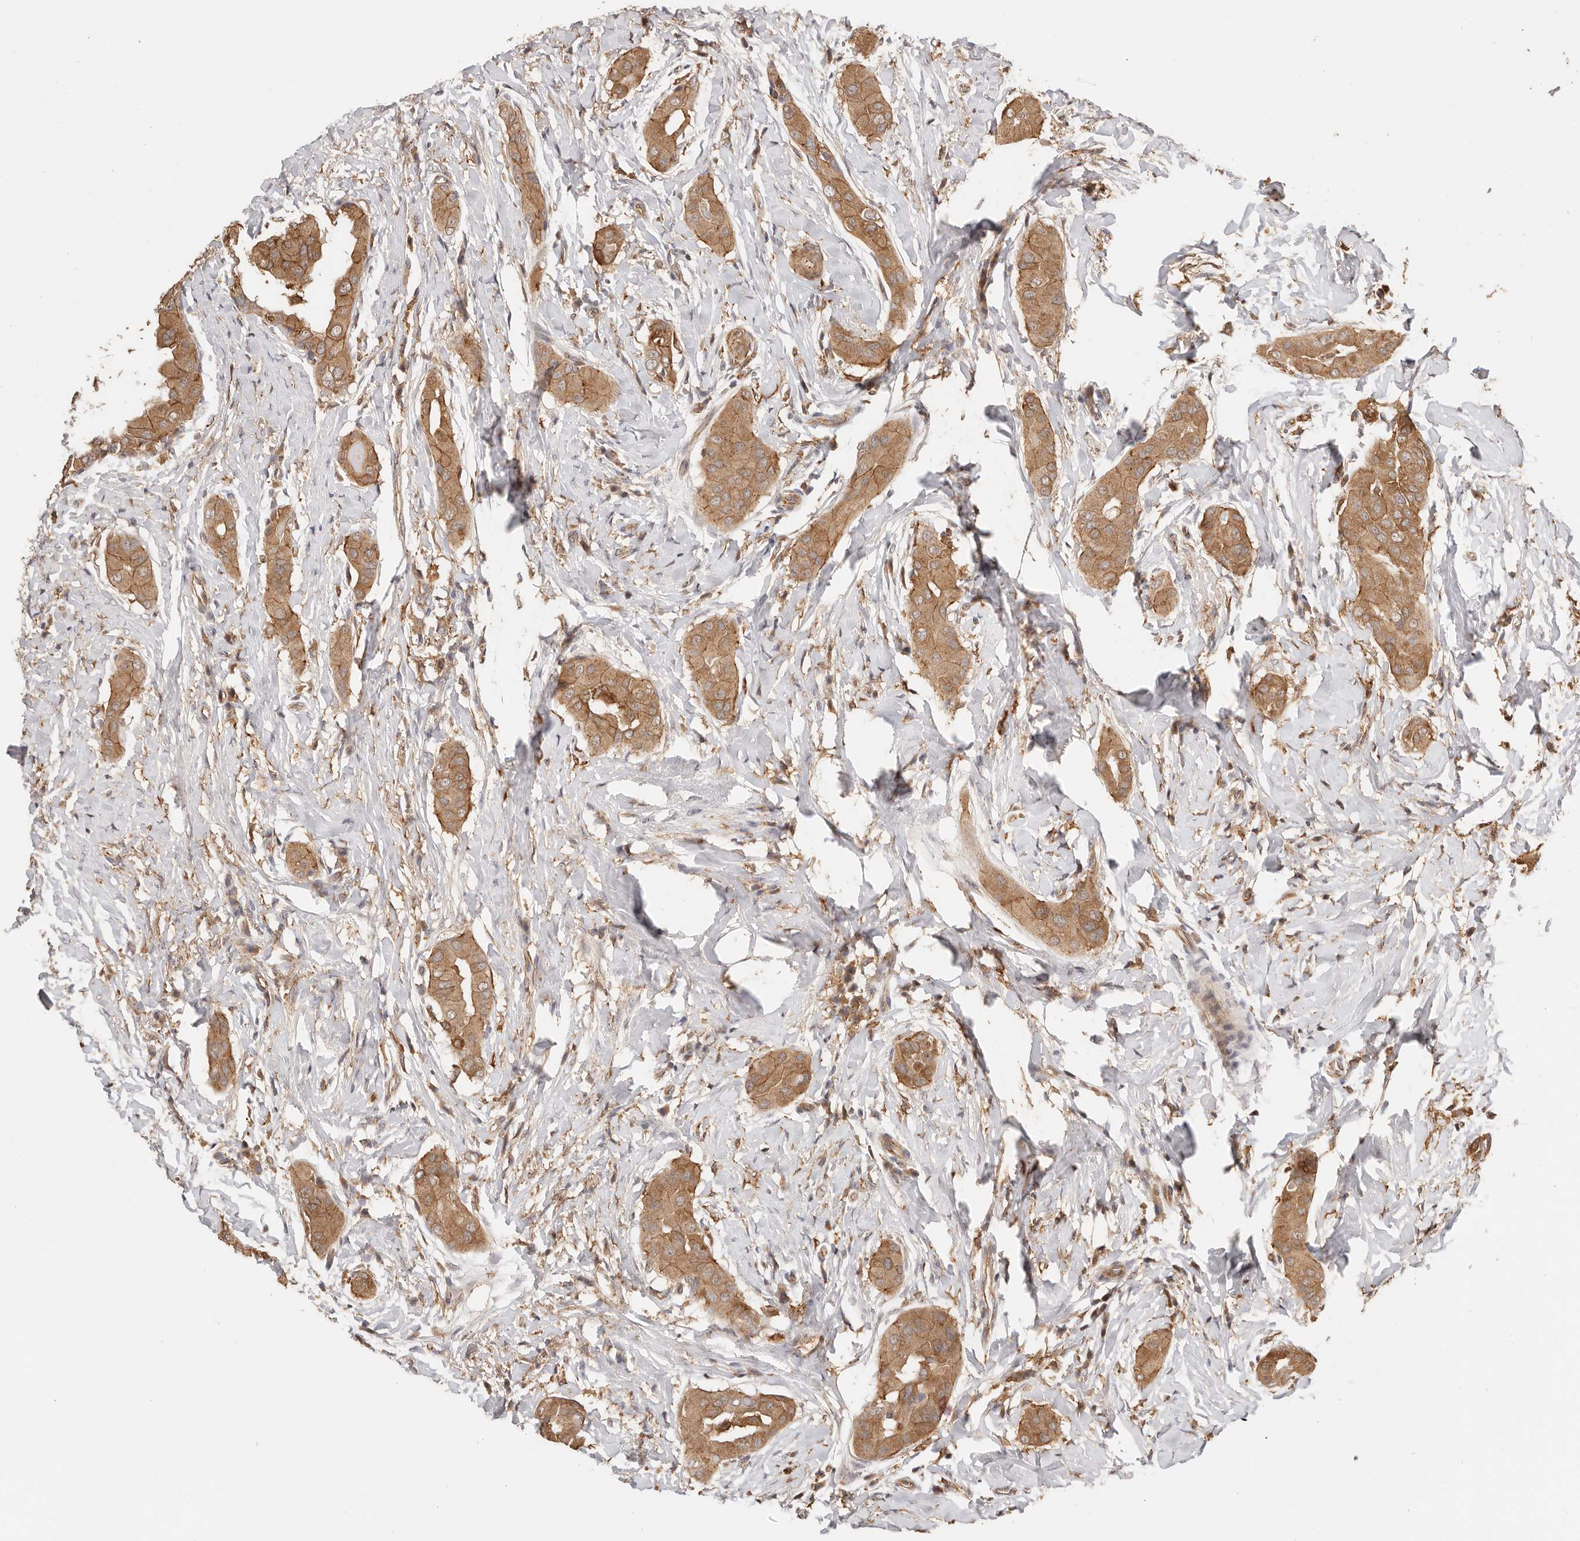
{"staining": {"intensity": "moderate", "quantity": ">75%", "location": "cytoplasmic/membranous"}, "tissue": "thyroid cancer", "cell_type": "Tumor cells", "image_type": "cancer", "snomed": [{"axis": "morphology", "description": "Papillary adenocarcinoma, NOS"}, {"axis": "topography", "description": "Thyroid gland"}], "caption": "Immunohistochemistry image of neoplastic tissue: thyroid cancer stained using IHC reveals medium levels of moderate protein expression localized specifically in the cytoplasmic/membranous of tumor cells, appearing as a cytoplasmic/membranous brown color.", "gene": "AFDN", "patient": {"sex": "male", "age": 33}}